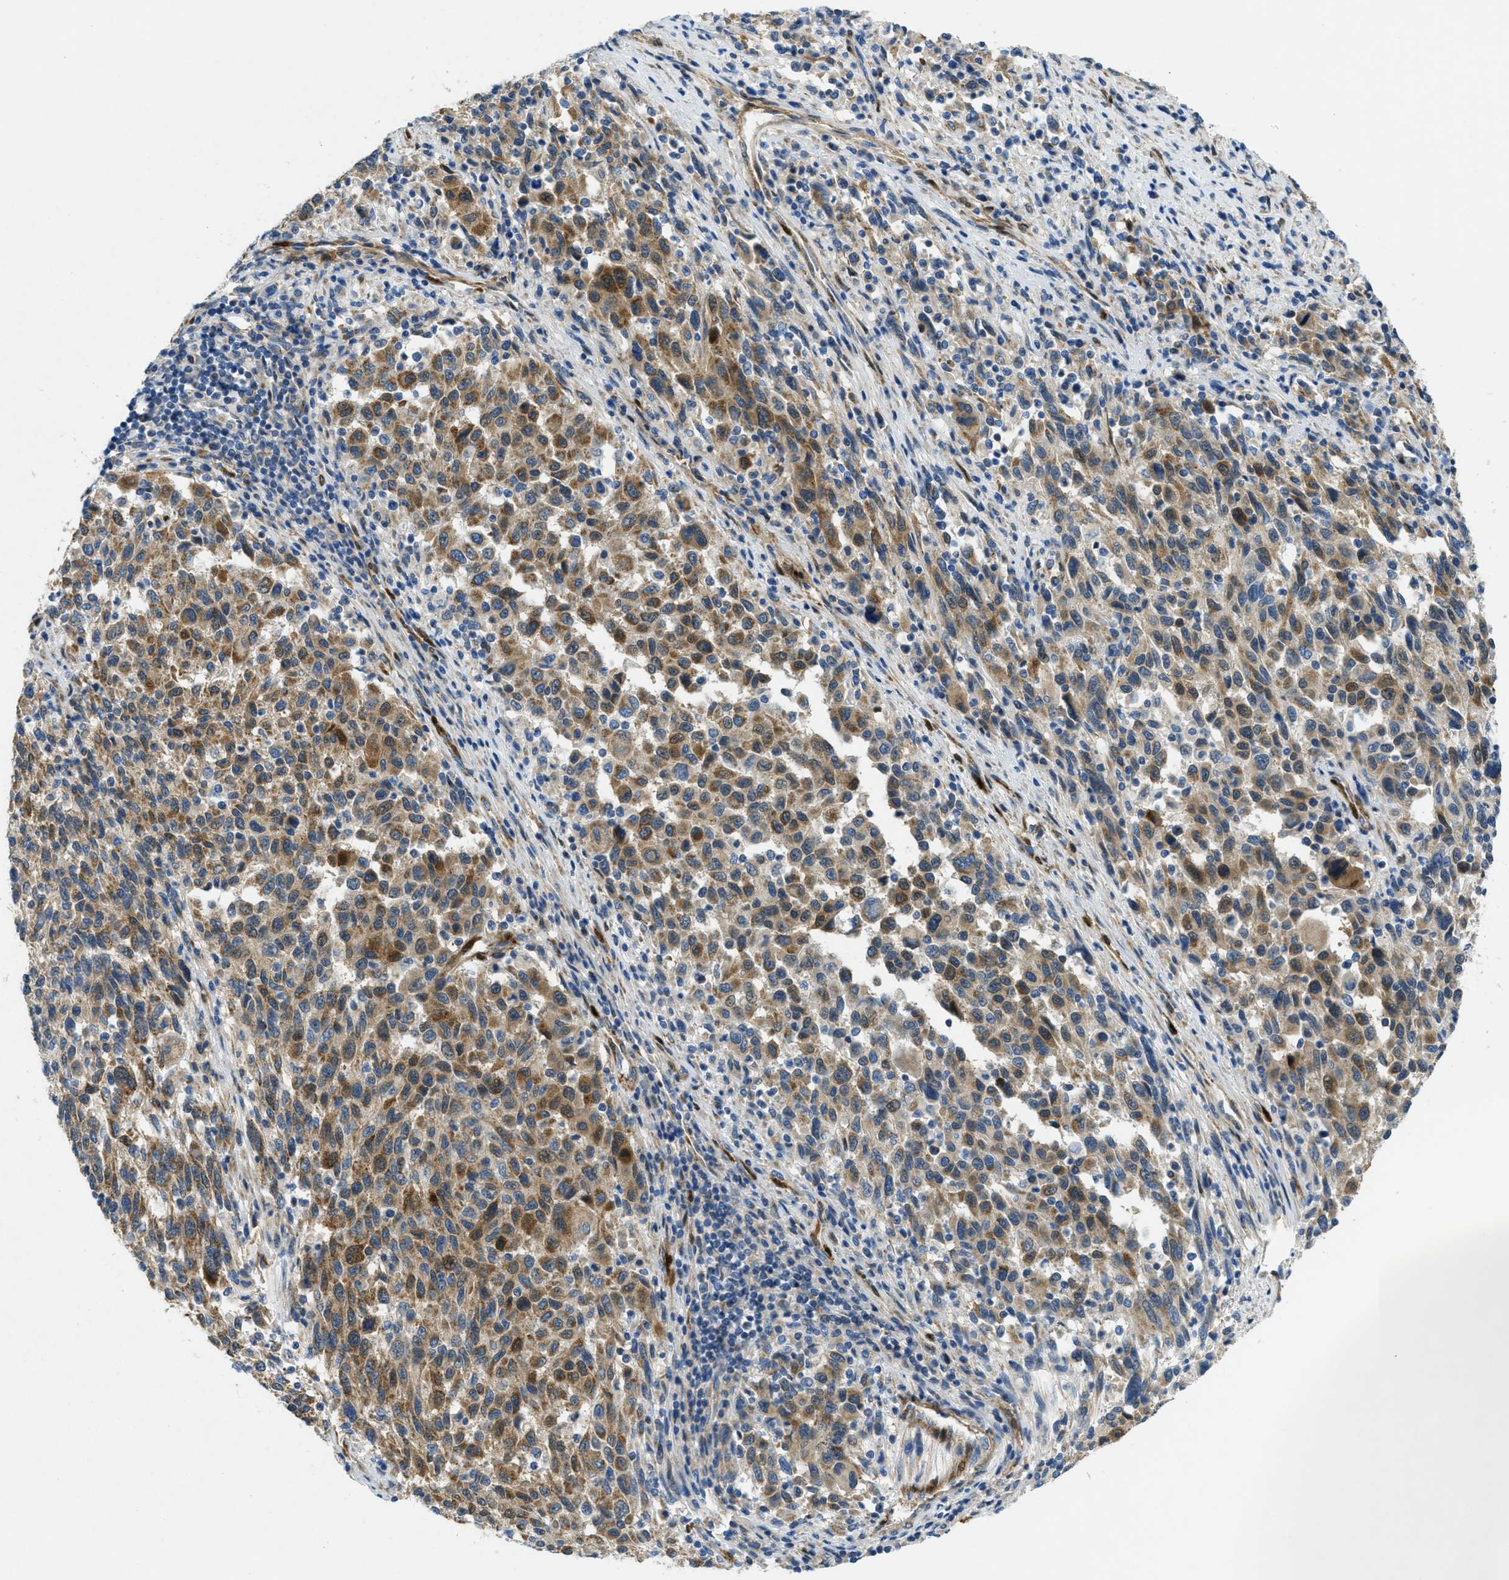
{"staining": {"intensity": "moderate", "quantity": ">75%", "location": "cytoplasmic/membranous"}, "tissue": "melanoma", "cell_type": "Tumor cells", "image_type": "cancer", "snomed": [{"axis": "morphology", "description": "Malignant melanoma, Metastatic site"}, {"axis": "topography", "description": "Lymph node"}], "caption": "Moderate cytoplasmic/membranous staining is identified in about >75% of tumor cells in melanoma. (DAB (3,3'-diaminobenzidine) = brown stain, brightfield microscopy at high magnification).", "gene": "CYGB", "patient": {"sex": "male", "age": 61}}